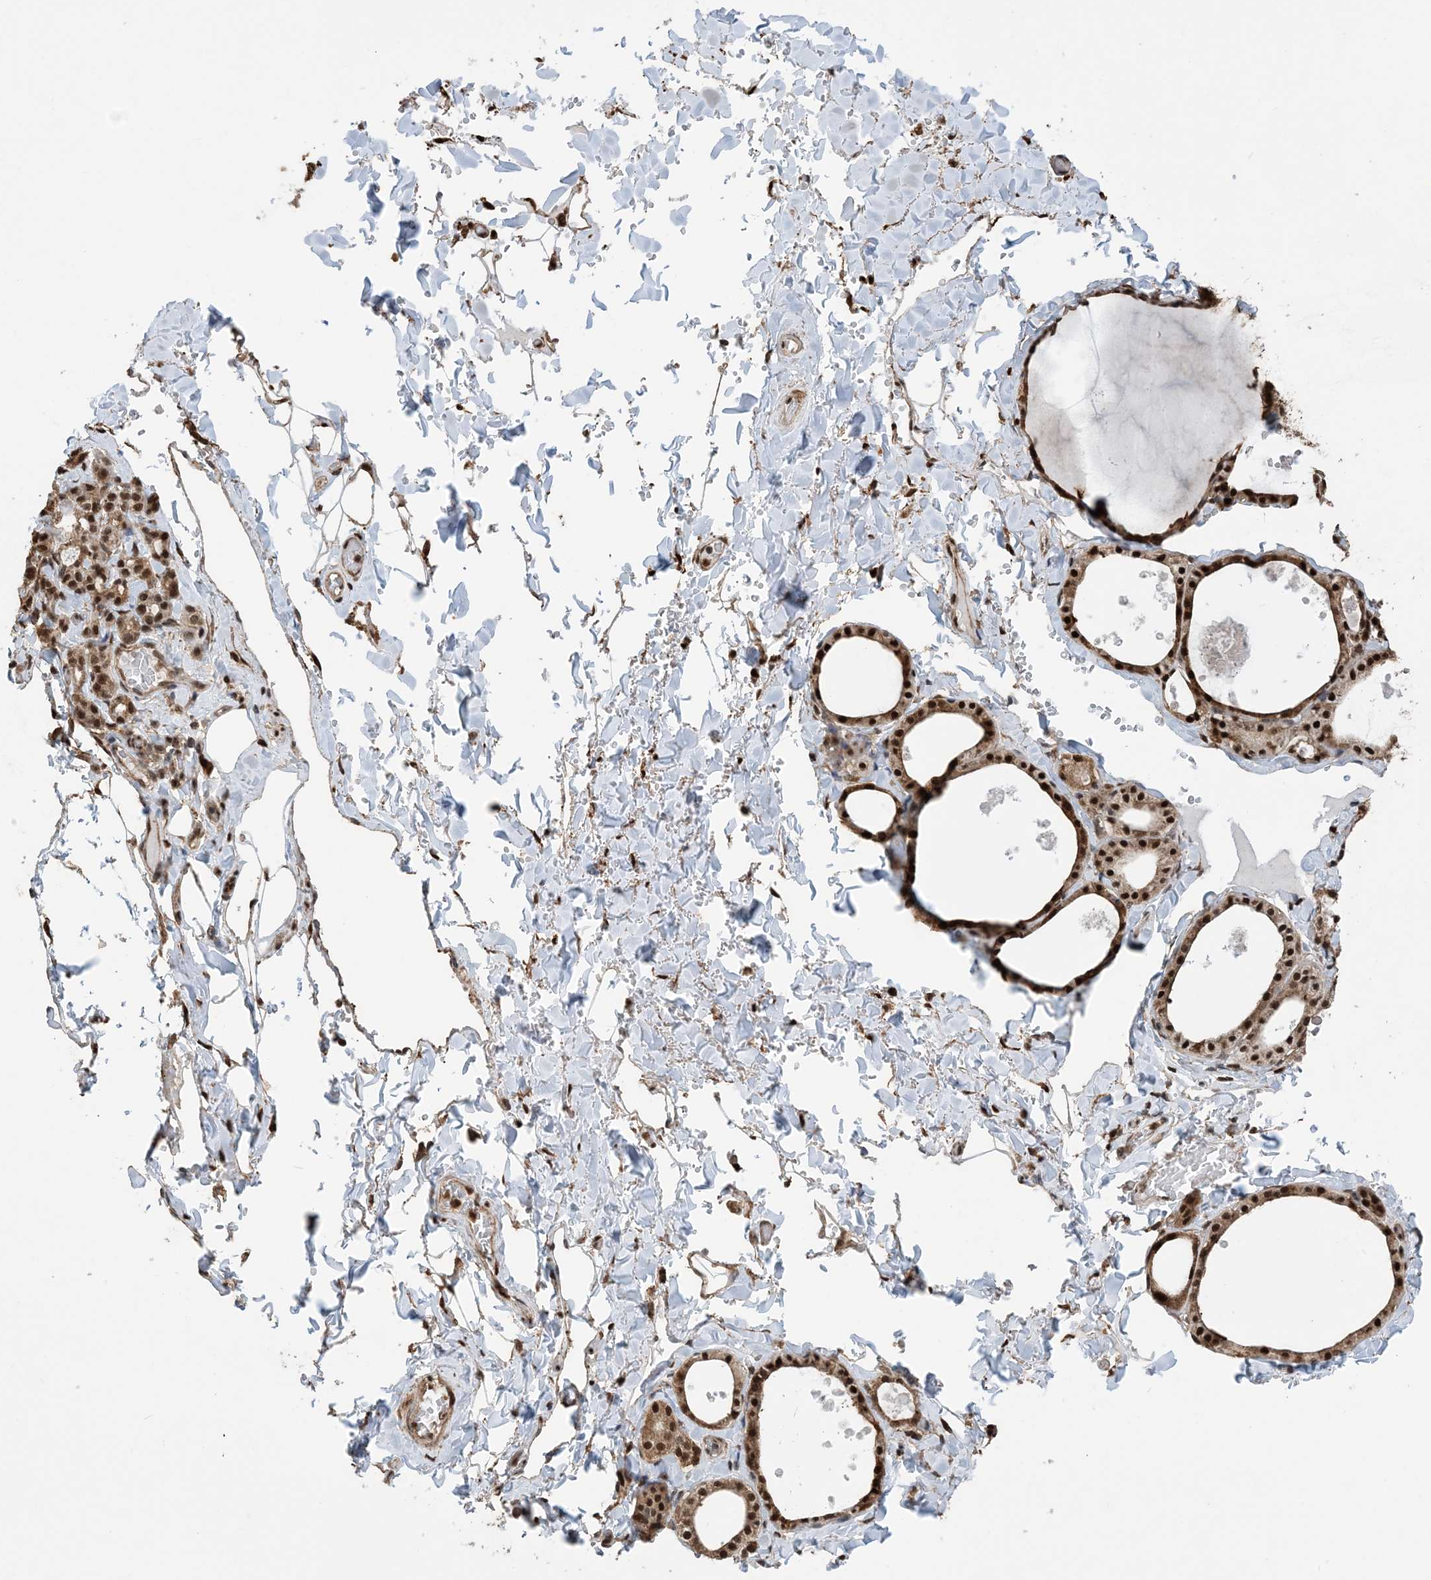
{"staining": {"intensity": "strong", "quantity": ">75%", "location": "cytoplasmic/membranous,nuclear"}, "tissue": "thyroid gland", "cell_type": "Glandular cells", "image_type": "normal", "snomed": [{"axis": "morphology", "description": "Normal tissue, NOS"}, {"axis": "topography", "description": "Thyroid gland"}], "caption": "Thyroid gland was stained to show a protein in brown. There is high levels of strong cytoplasmic/membranous,nuclear positivity in approximately >75% of glandular cells. (DAB IHC, brown staining for protein, blue staining for nuclei).", "gene": "HSPA1A", "patient": {"sex": "male", "age": 56}}